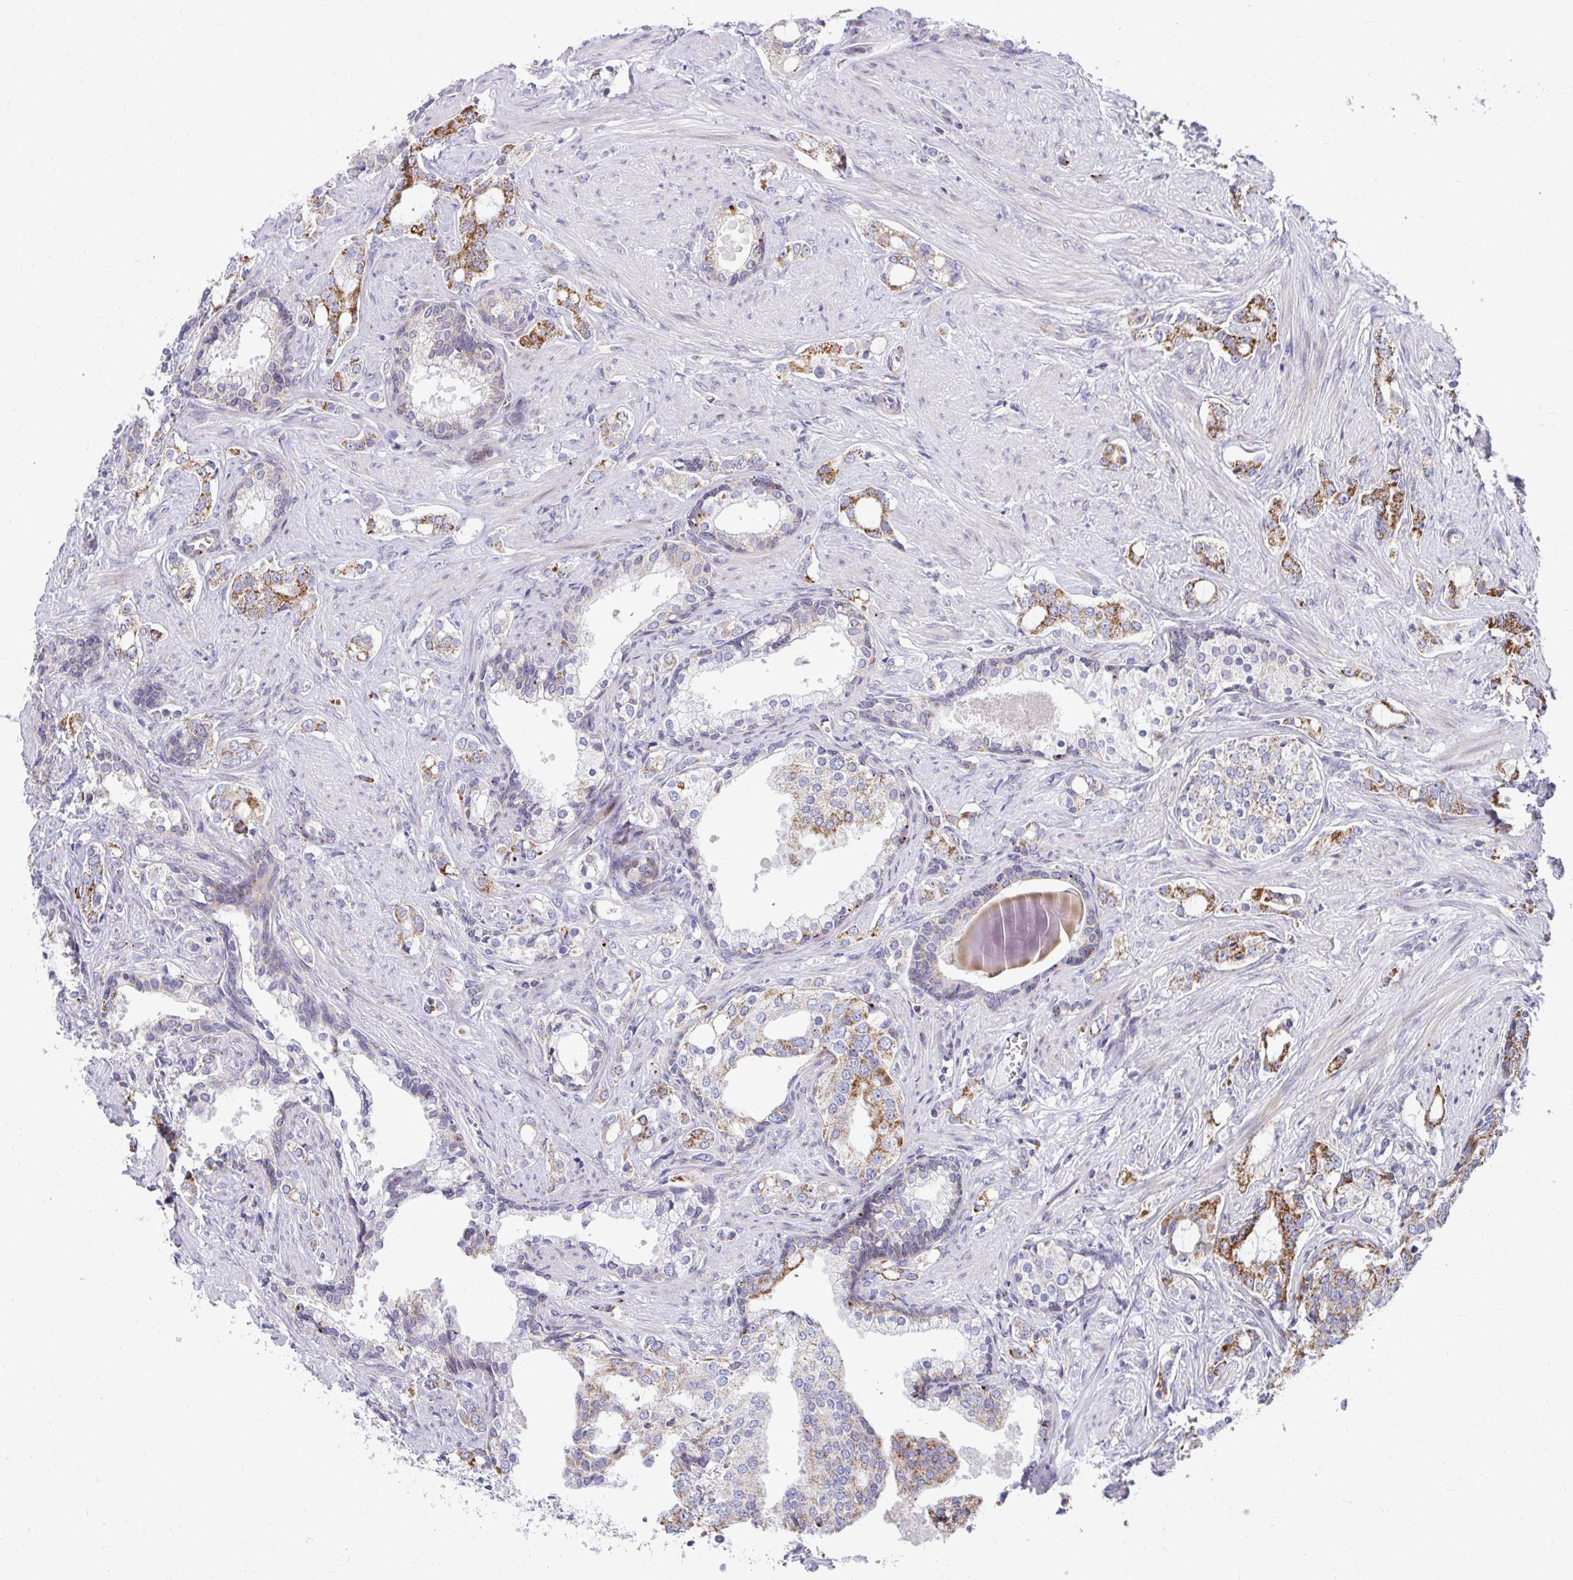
{"staining": {"intensity": "strong", "quantity": "<25%", "location": "cytoplasmic/membranous"}, "tissue": "prostate cancer", "cell_type": "Tumor cells", "image_type": "cancer", "snomed": [{"axis": "morphology", "description": "Adenocarcinoma, Medium grade"}, {"axis": "topography", "description": "Prostate"}], "caption": "Human prostate medium-grade adenocarcinoma stained with a protein marker demonstrates strong staining in tumor cells.", "gene": "EXOC5", "patient": {"sex": "male", "age": 57}}